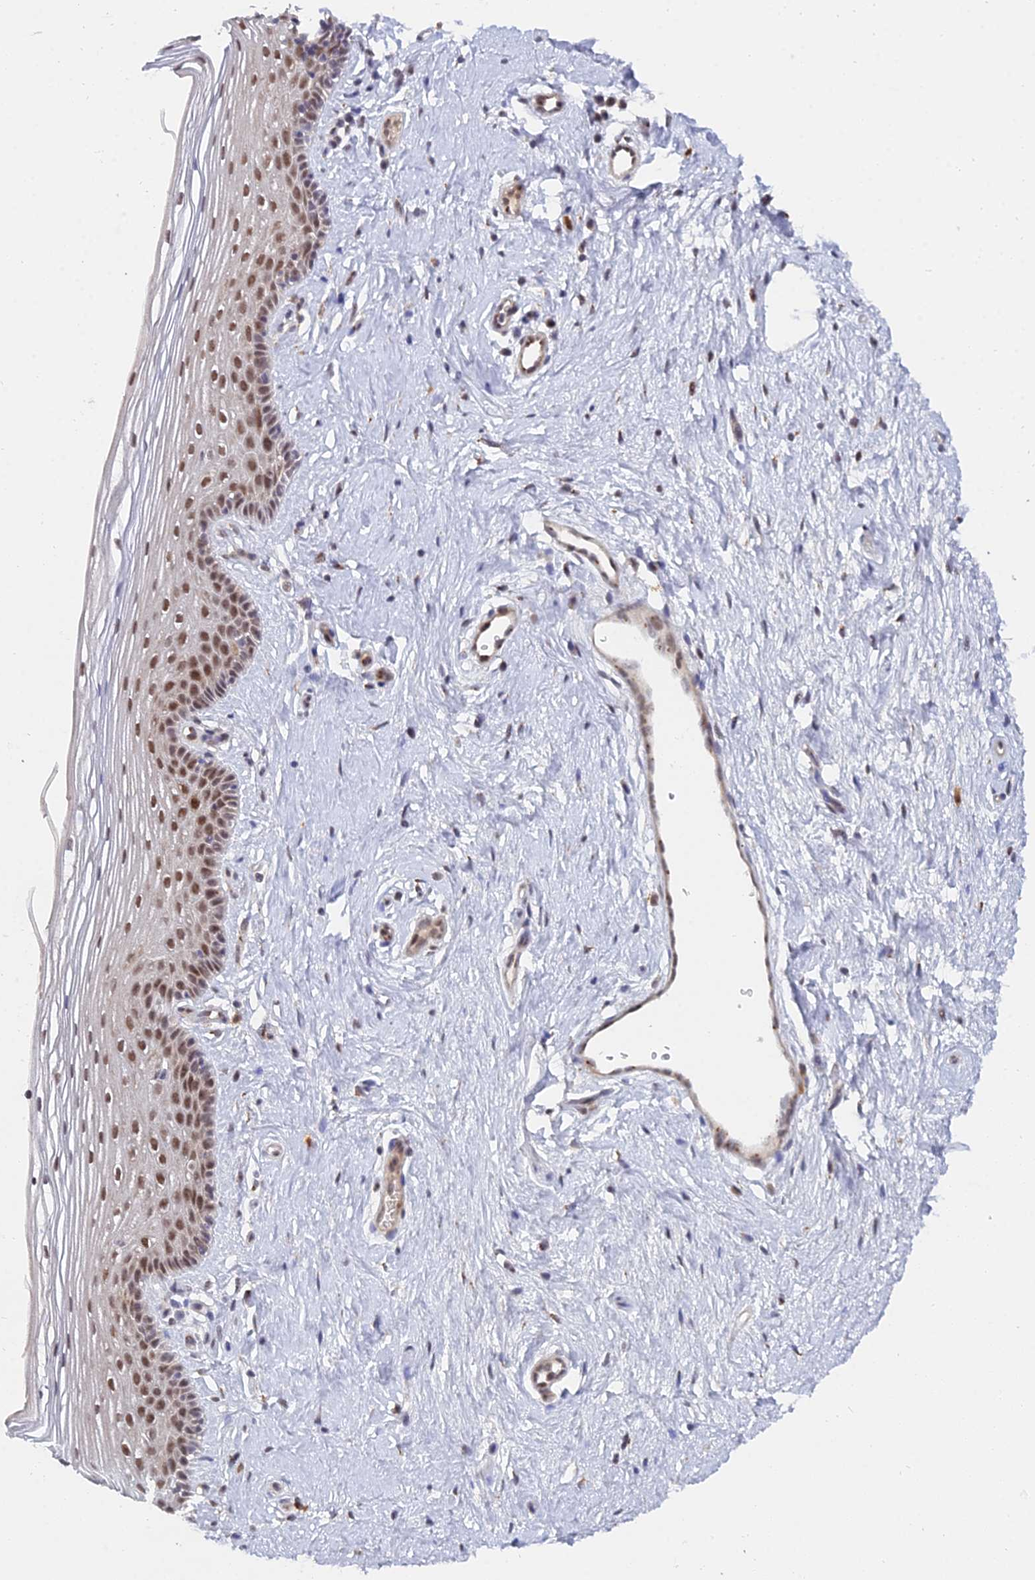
{"staining": {"intensity": "strong", "quantity": "25%-75%", "location": "nuclear"}, "tissue": "vagina", "cell_type": "Squamous epithelial cells", "image_type": "normal", "snomed": [{"axis": "morphology", "description": "Normal tissue, NOS"}, {"axis": "topography", "description": "Vagina"}], "caption": "Unremarkable vagina was stained to show a protein in brown. There is high levels of strong nuclear expression in approximately 25%-75% of squamous epithelial cells.", "gene": "THOC3", "patient": {"sex": "female", "age": 46}}